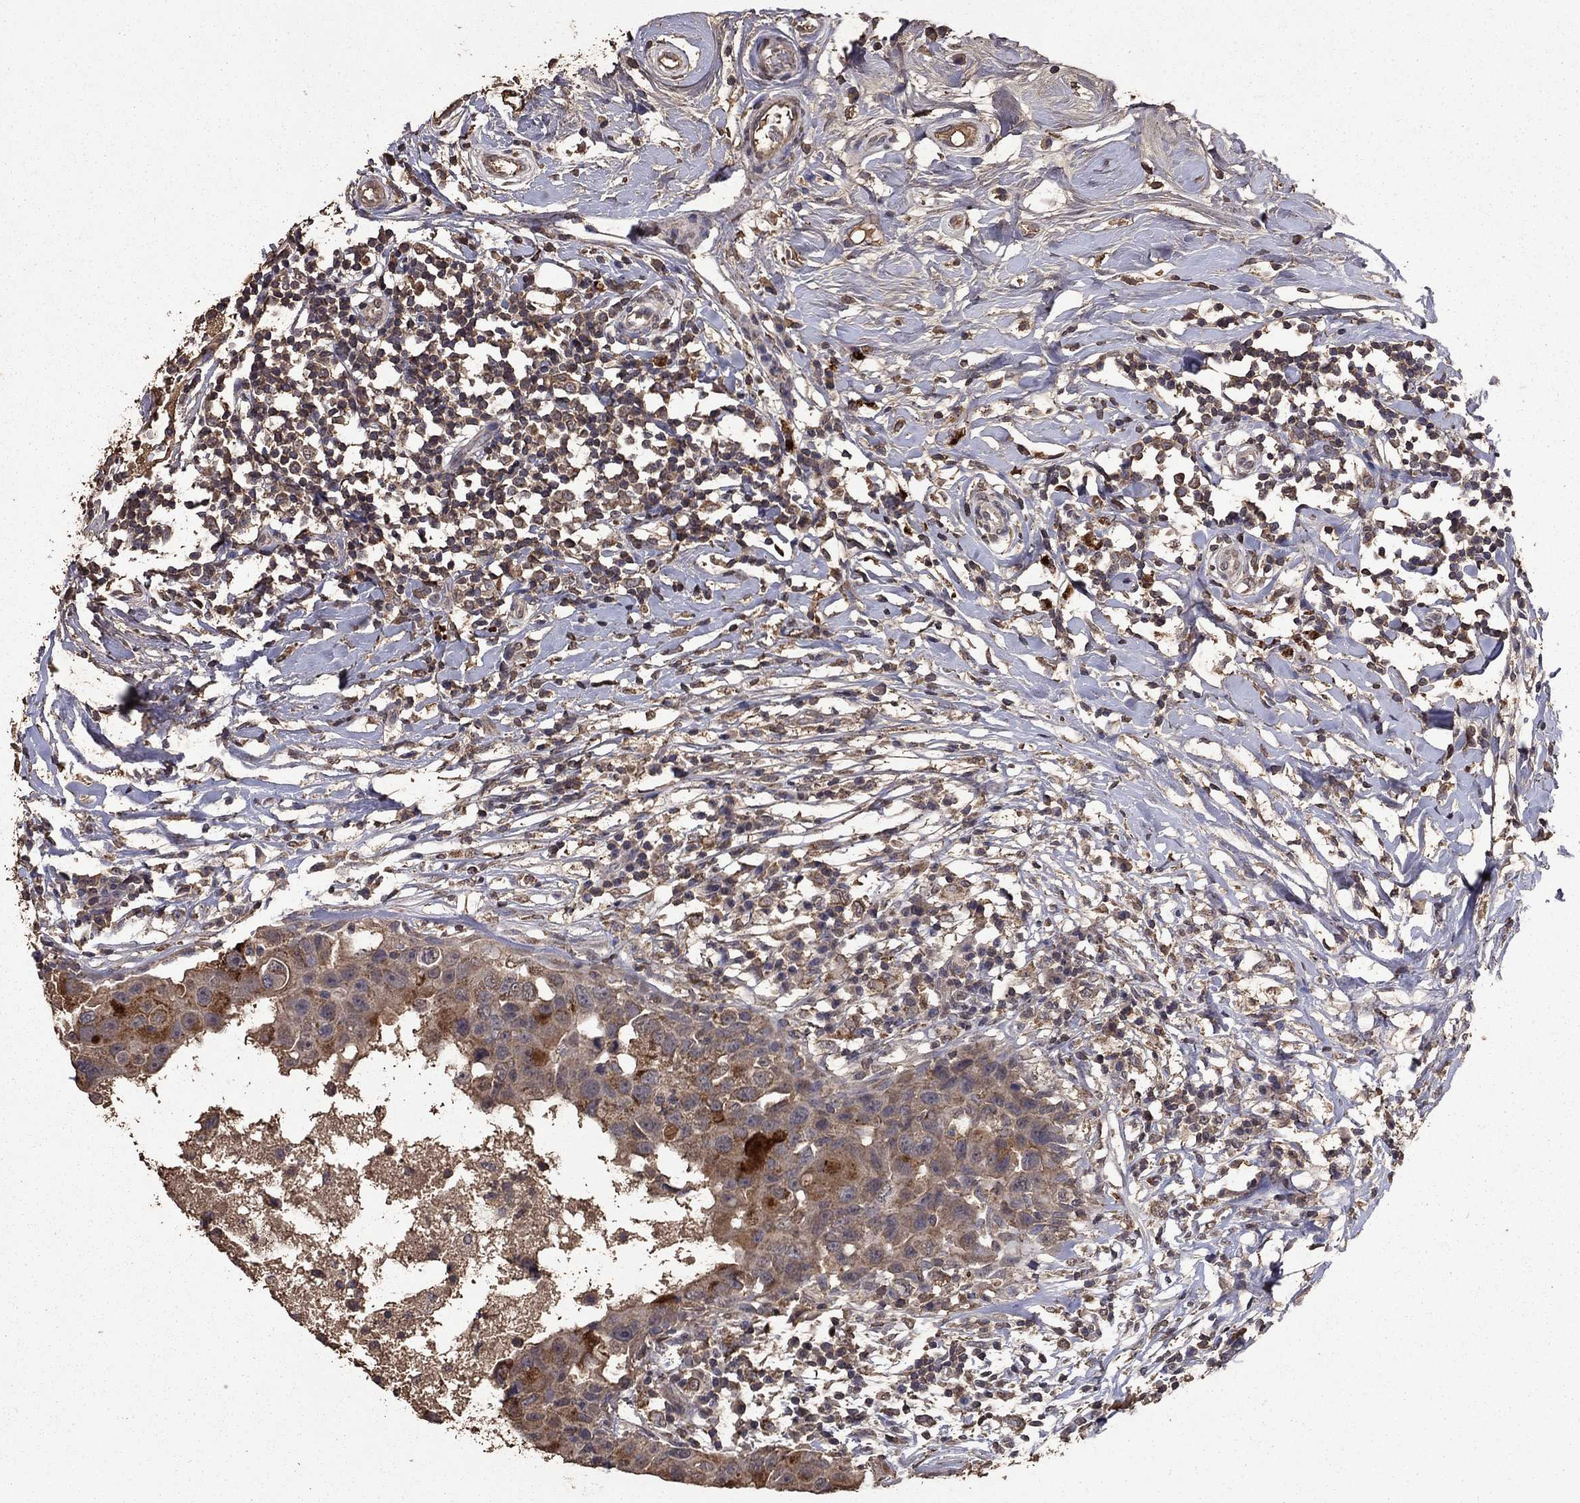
{"staining": {"intensity": "weak", "quantity": "25%-75%", "location": "cytoplasmic/membranous"}, "tissue": "breast cancer", "cell_type": "Tumor cells", "image_type": "cancer", "snomed": [{"axis": "morphology", "description": "Duct carcinoma"}, {"axis": "topography", "description": "Breast"}], "caption": "Brown immunohistochemical staining in human invasive ductal carcinoma (breast) shows weak cytoplasmic/membranous positivity in approximately 25%-75% of tumor cells.", "gene": "SERPINA5", "patient": {"sex": "female", "age": 27}}